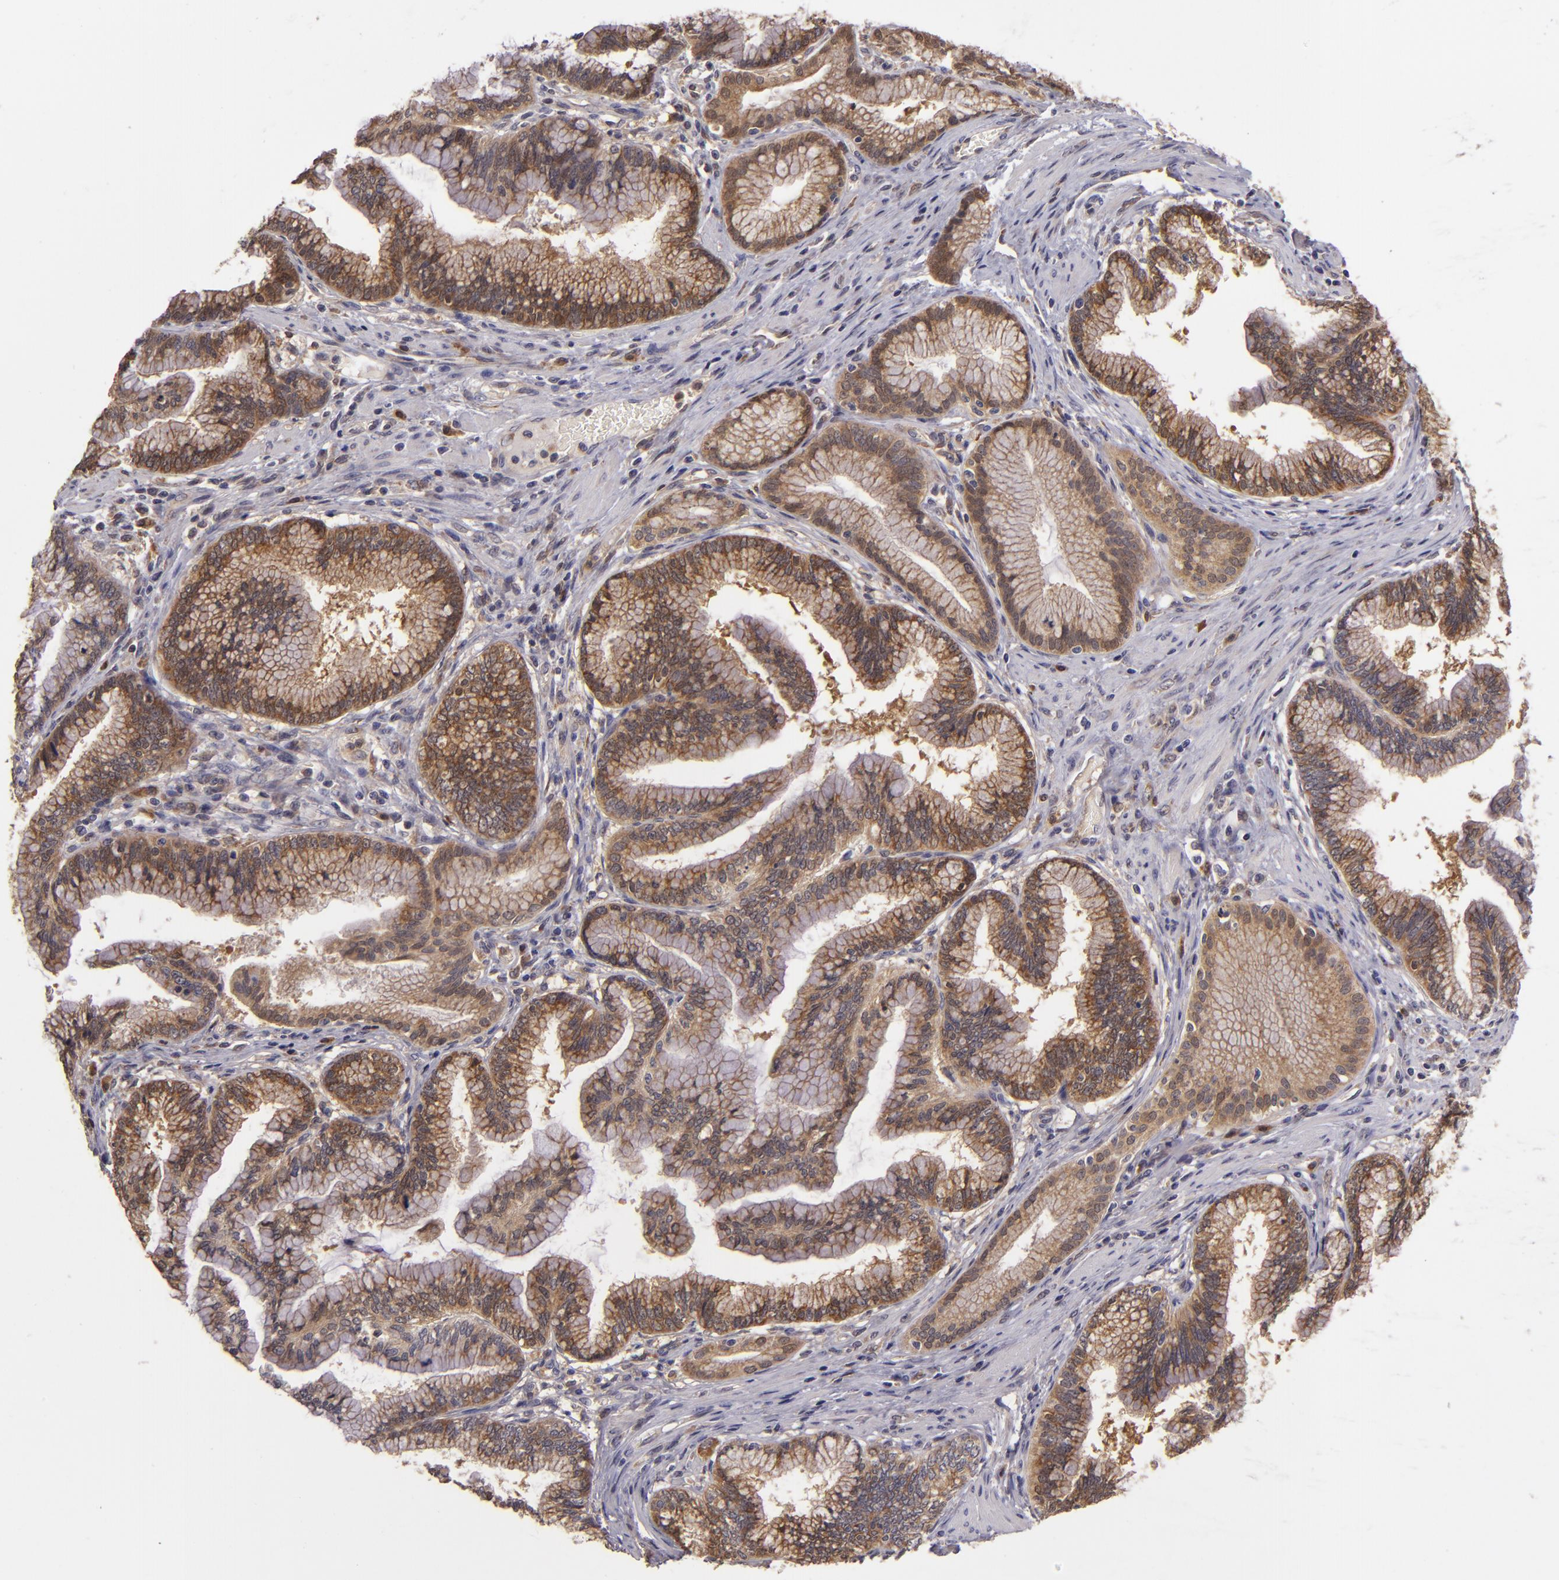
{"staining": {"intensity": "moderate", "quantity": ">75%", "location": "cytoplasmic/membranous"}, "tissue": "pancreatic cancer", "cell_type": "Tumor cells", "image_type": "cancer", "snomed": [{"axis": "morphology", "description": "Adenocarcinoma, NOS"}, {"axis": "topography", "description": "Pancreas"}], "caption": "Human adenocarcinoma (pancreatic) stained for a protein (brown) reveals moderate cytoplasmic/membranous positive staining in approximately >75% of tumor cells.", "gene": "FHIT", "patient": {"sex": "female", "age": 64}}